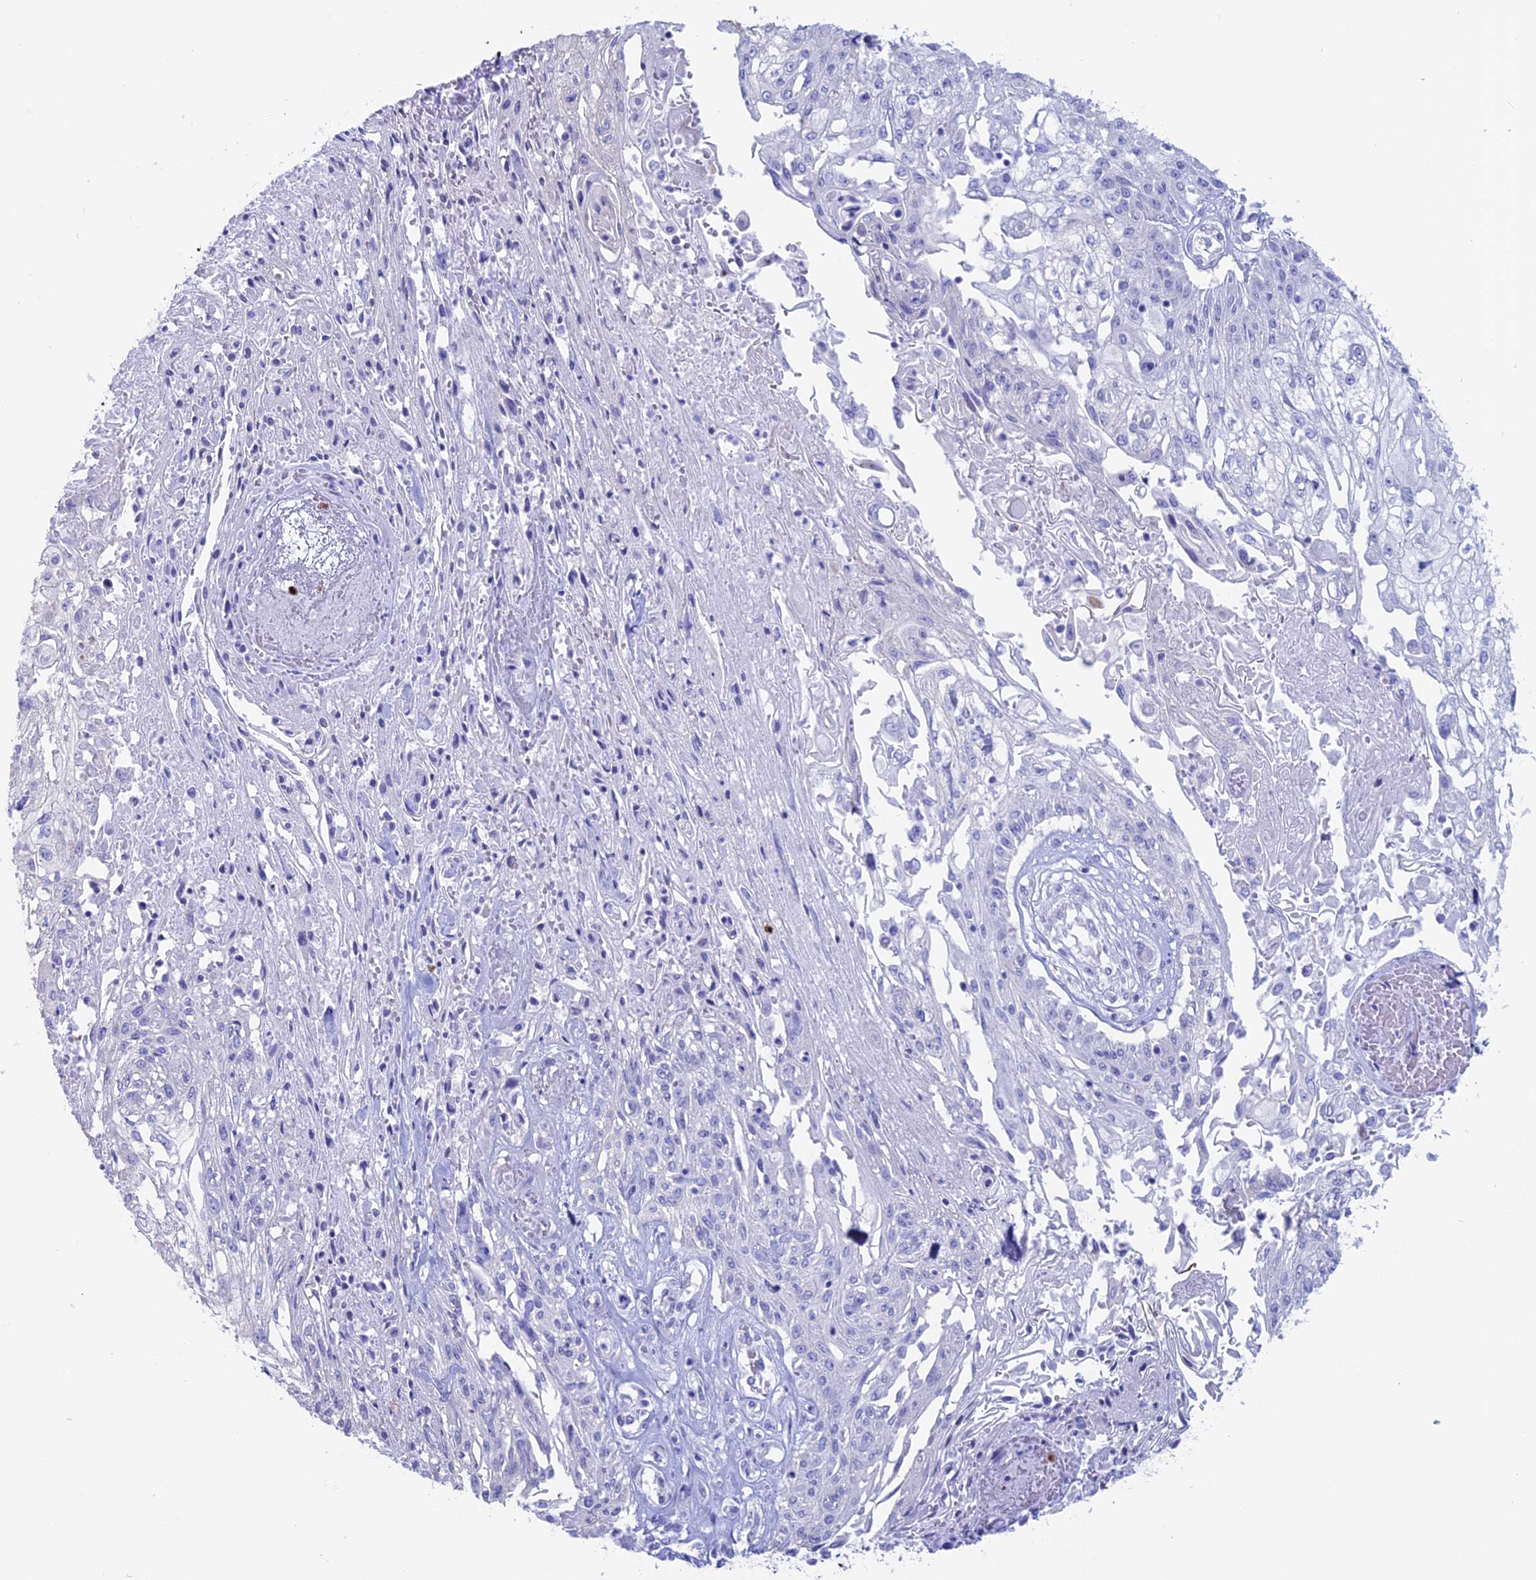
{"staining": {"intensity": "negative", "quantity": "none", "location": "none"}, "tissue": "skin cancer", "cell_type": "Tumor cells", "image_type": "cancer", "snomed": [{"axis": "morphology", "description": "Squamous cell carcinoma, NOS"}, {"axis": "morphology", "description": "Squamous cell carcinoma, metastatic, NOS"}, {"axis": "topography", "description": "Skin"}, {"axis": "topography", "description": "Lymph node"}], "caption": "DAB (3,3'-diaminobenzidine) immunohistochemical staining of human skin cancer (metastatic squamous cell carcinoma) demonstrates no significant positivity in tumor cells. (IHC, brightfield microscopy, high magnification).", "gene": "OR2AE1", "patient": {"sex": "male", "age": 75}}